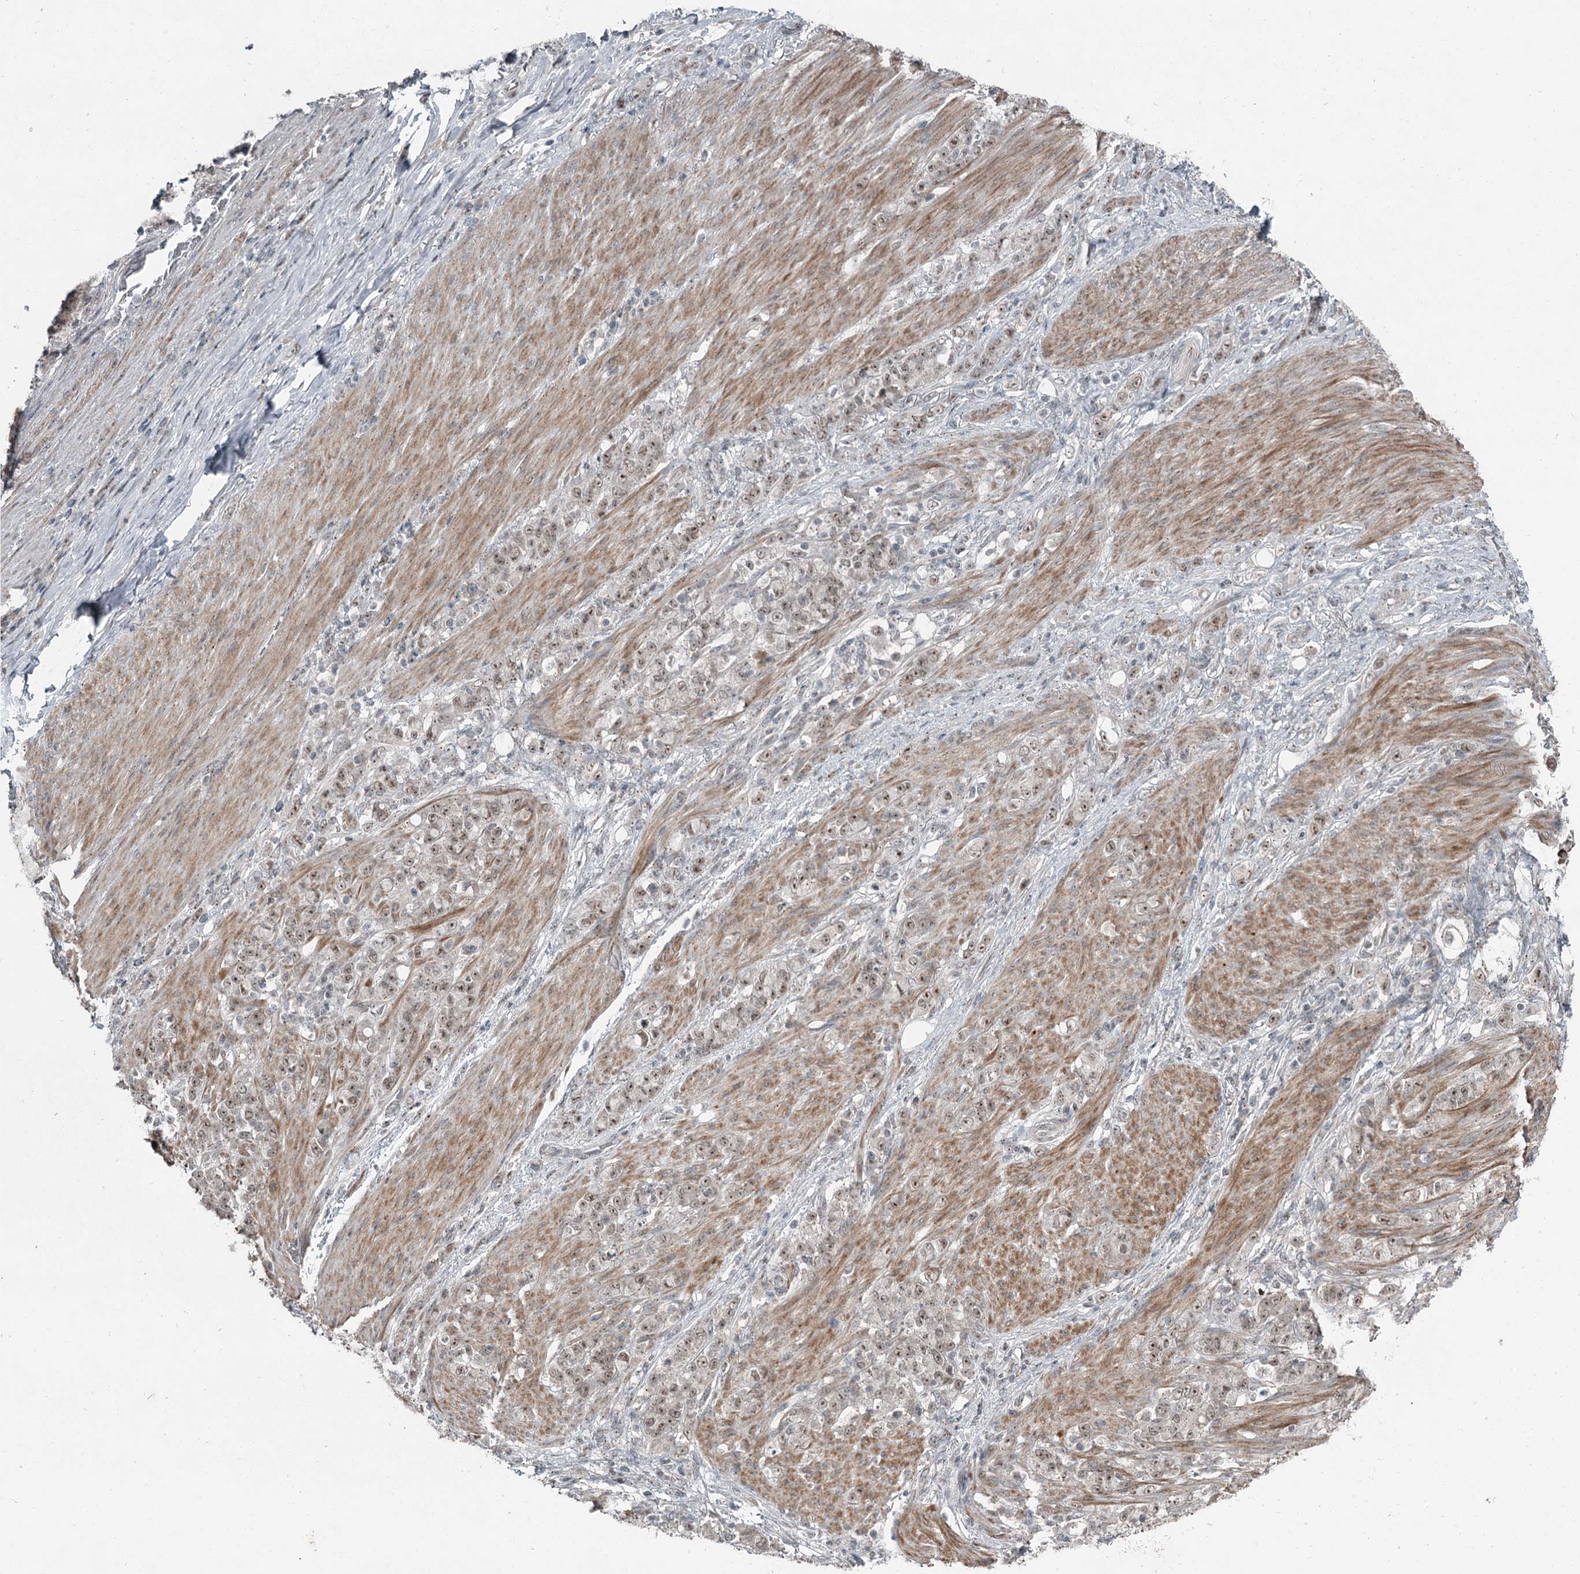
{"staining": {"intensity": "weak", "quantity": ">75%", "location": "nuclear"}, "tissue": "stomach cancer", "cell_type": "Tumor cells", "image_type": "cancer", "snomed": [{"axis": "morphology", "description": "Adenocarcinoma, NOS"}, {"axis": "topography", "description": "Stomach"}], "caption": "Brown immunohistochemical staining in human stomach cancer (adenocarcinoma) shows weak nuclear staining in about >75% of tumor cells.", "gene": "EXOSC1", "patient": {"sex": "female", "age": 79}}